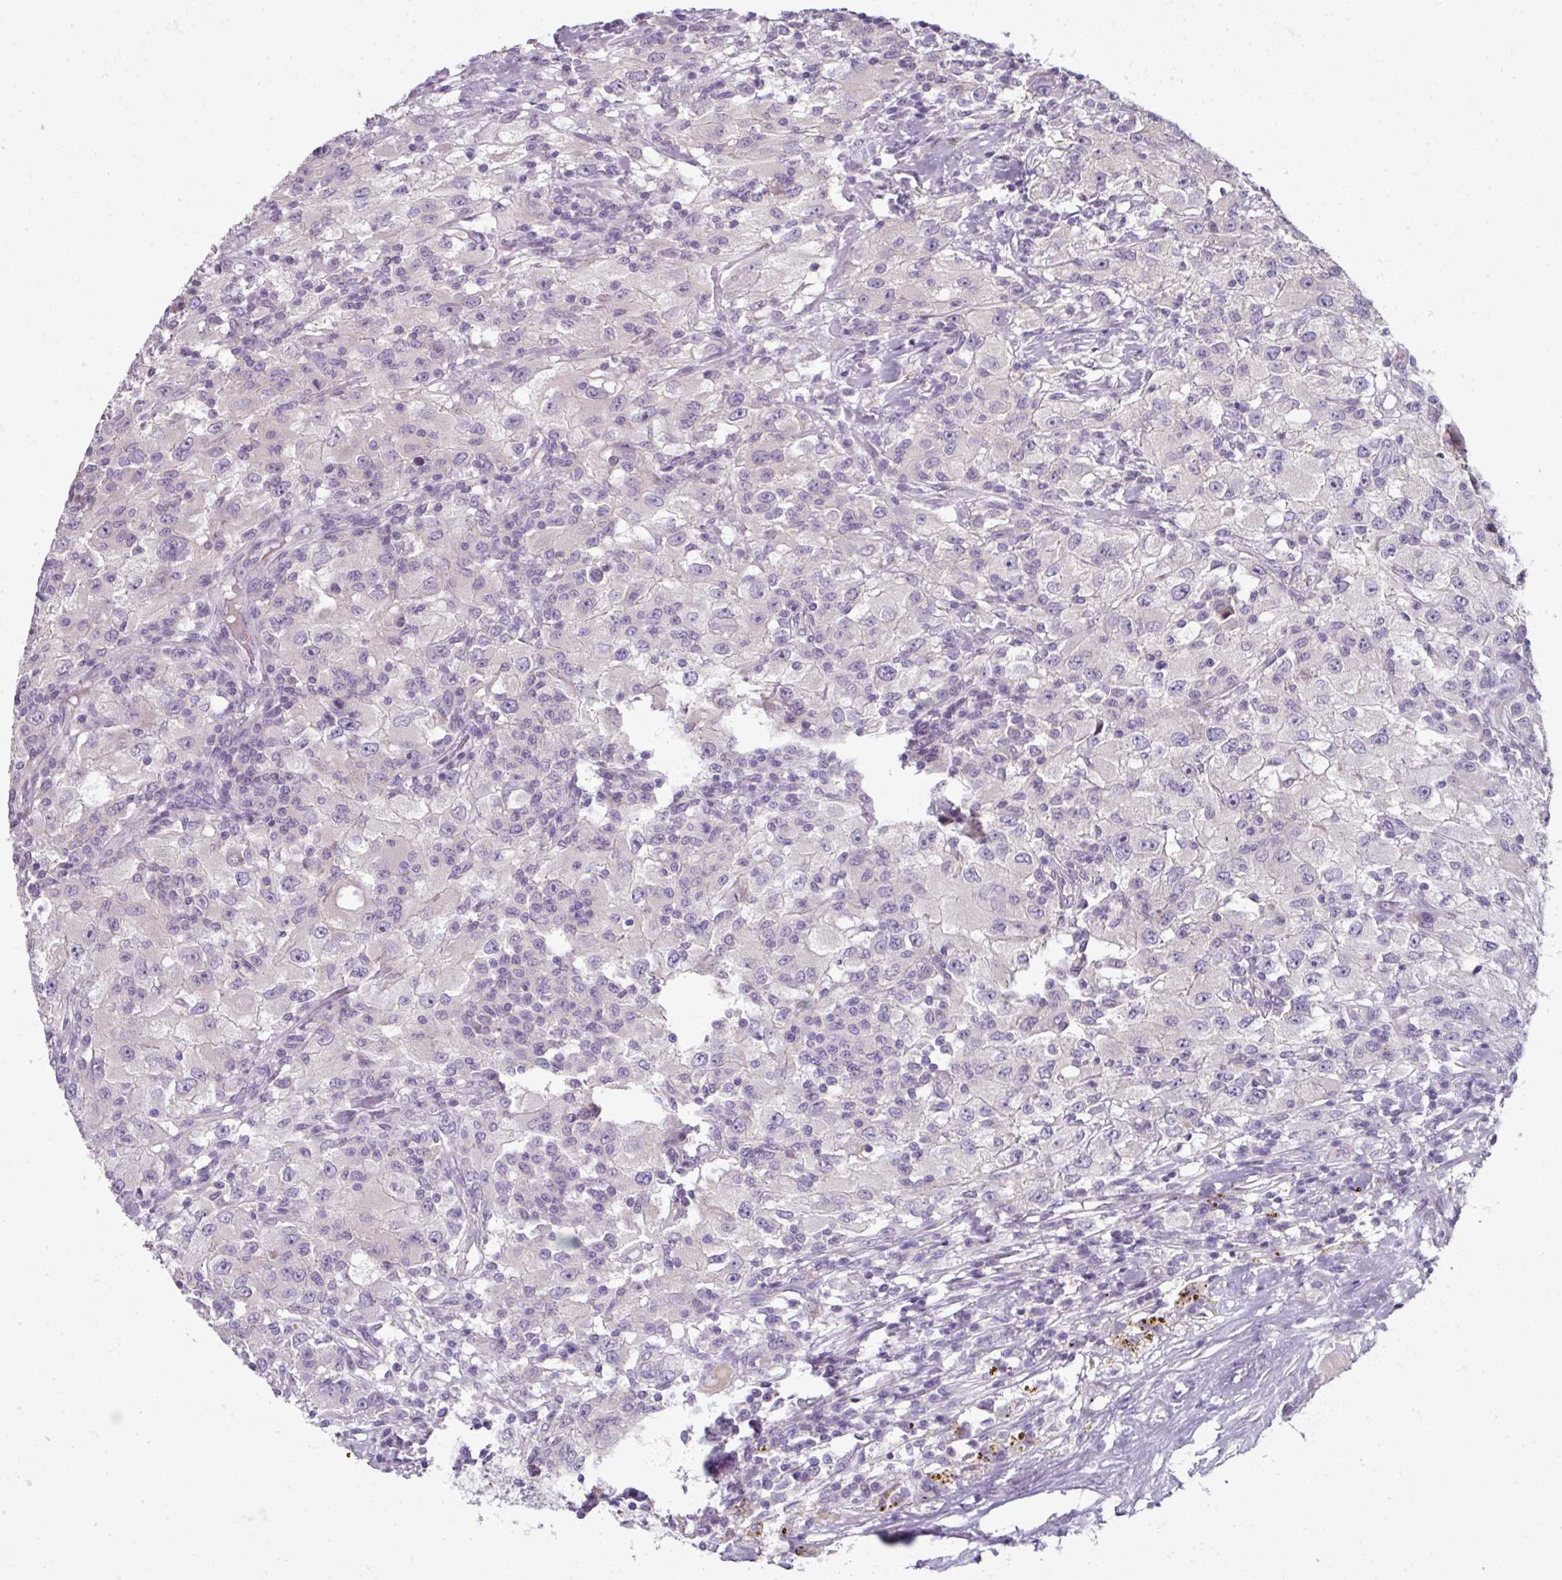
{"staining": {"intensity": "negative", "quantity": "none", "location": "none"}, "tissue": "renal cancer", "cell_type": "Tumor cells", "image_type": "cancer", "snomed": [{"axis": "morphology", "description": "Adenocarcinoma, NOS"}, {"axis": "topography", "description": "Kidney"}], "caption": "A micrograph of human renal adenocarcinoma is negative for staining in tumor cells. (Stains: DAB (3,3'-diaminobenzidine) IHC with hematoxylin counter stain, Microscopy: brightfield microscopy at high magnification).", "gene": "FHAD1", "patient": {"sex": "female", "age": 67}}